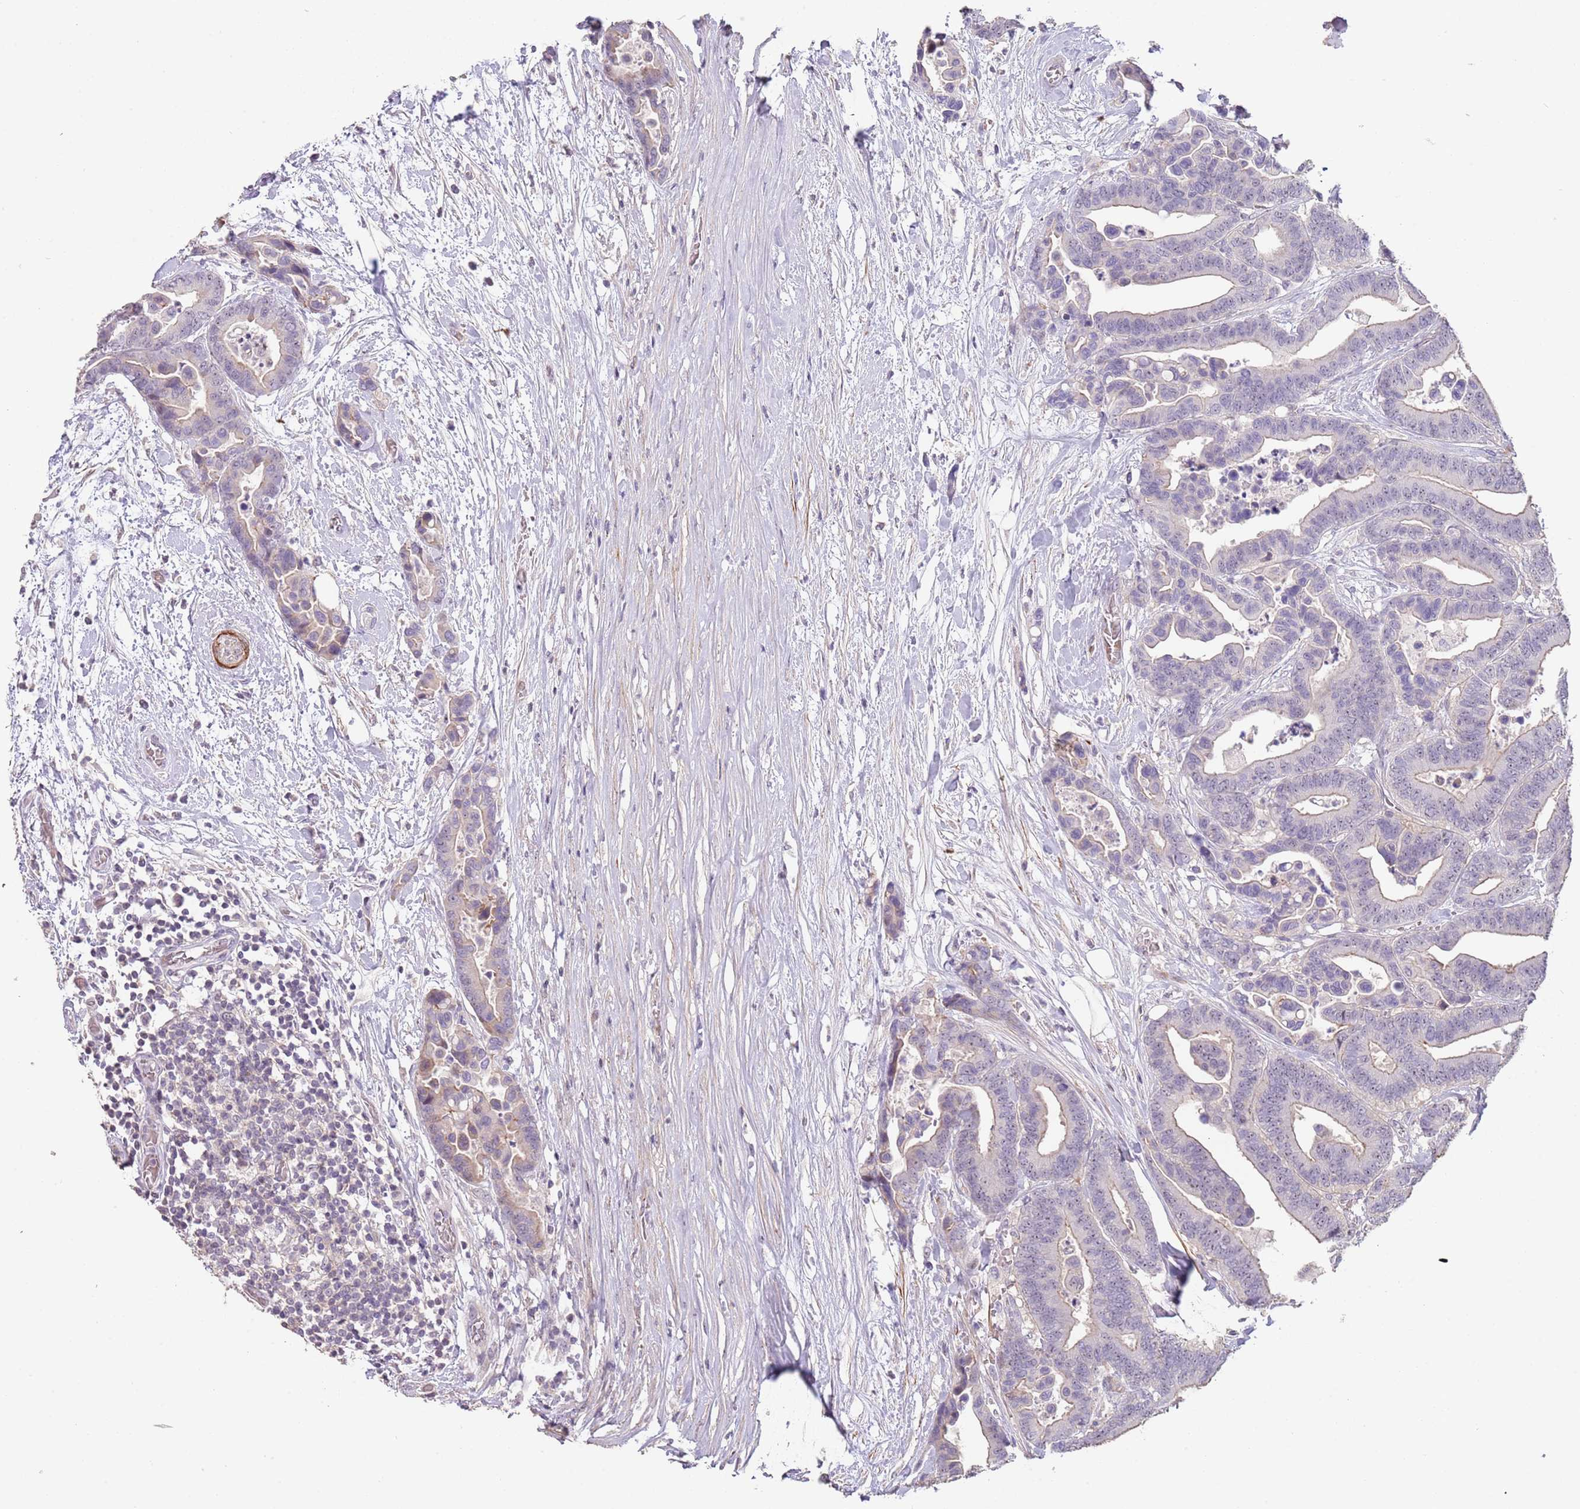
{"staining": {"intensity": "negative", "quantity": "none", "location": "none"}, "tissue": "colorectal cancer", "cell_type": "Tumor cells", "image_type": "cancer", "snomed": [{"axis": "morphology", "description": "Adenocarcinoma, NOS"}, {"axis": "topography", "description": "Colon"}], "caption": "IHC of adenocarcinoma (colorectal) displays no expression in tumor cells. The staining is performed using DAB (3,3'-diaminobenzidine) brown chromogen with nuclei counter-stained in using hematoxylin.", "gene": "ADTRP", "patient": {"sex": "male", "age": 82}}